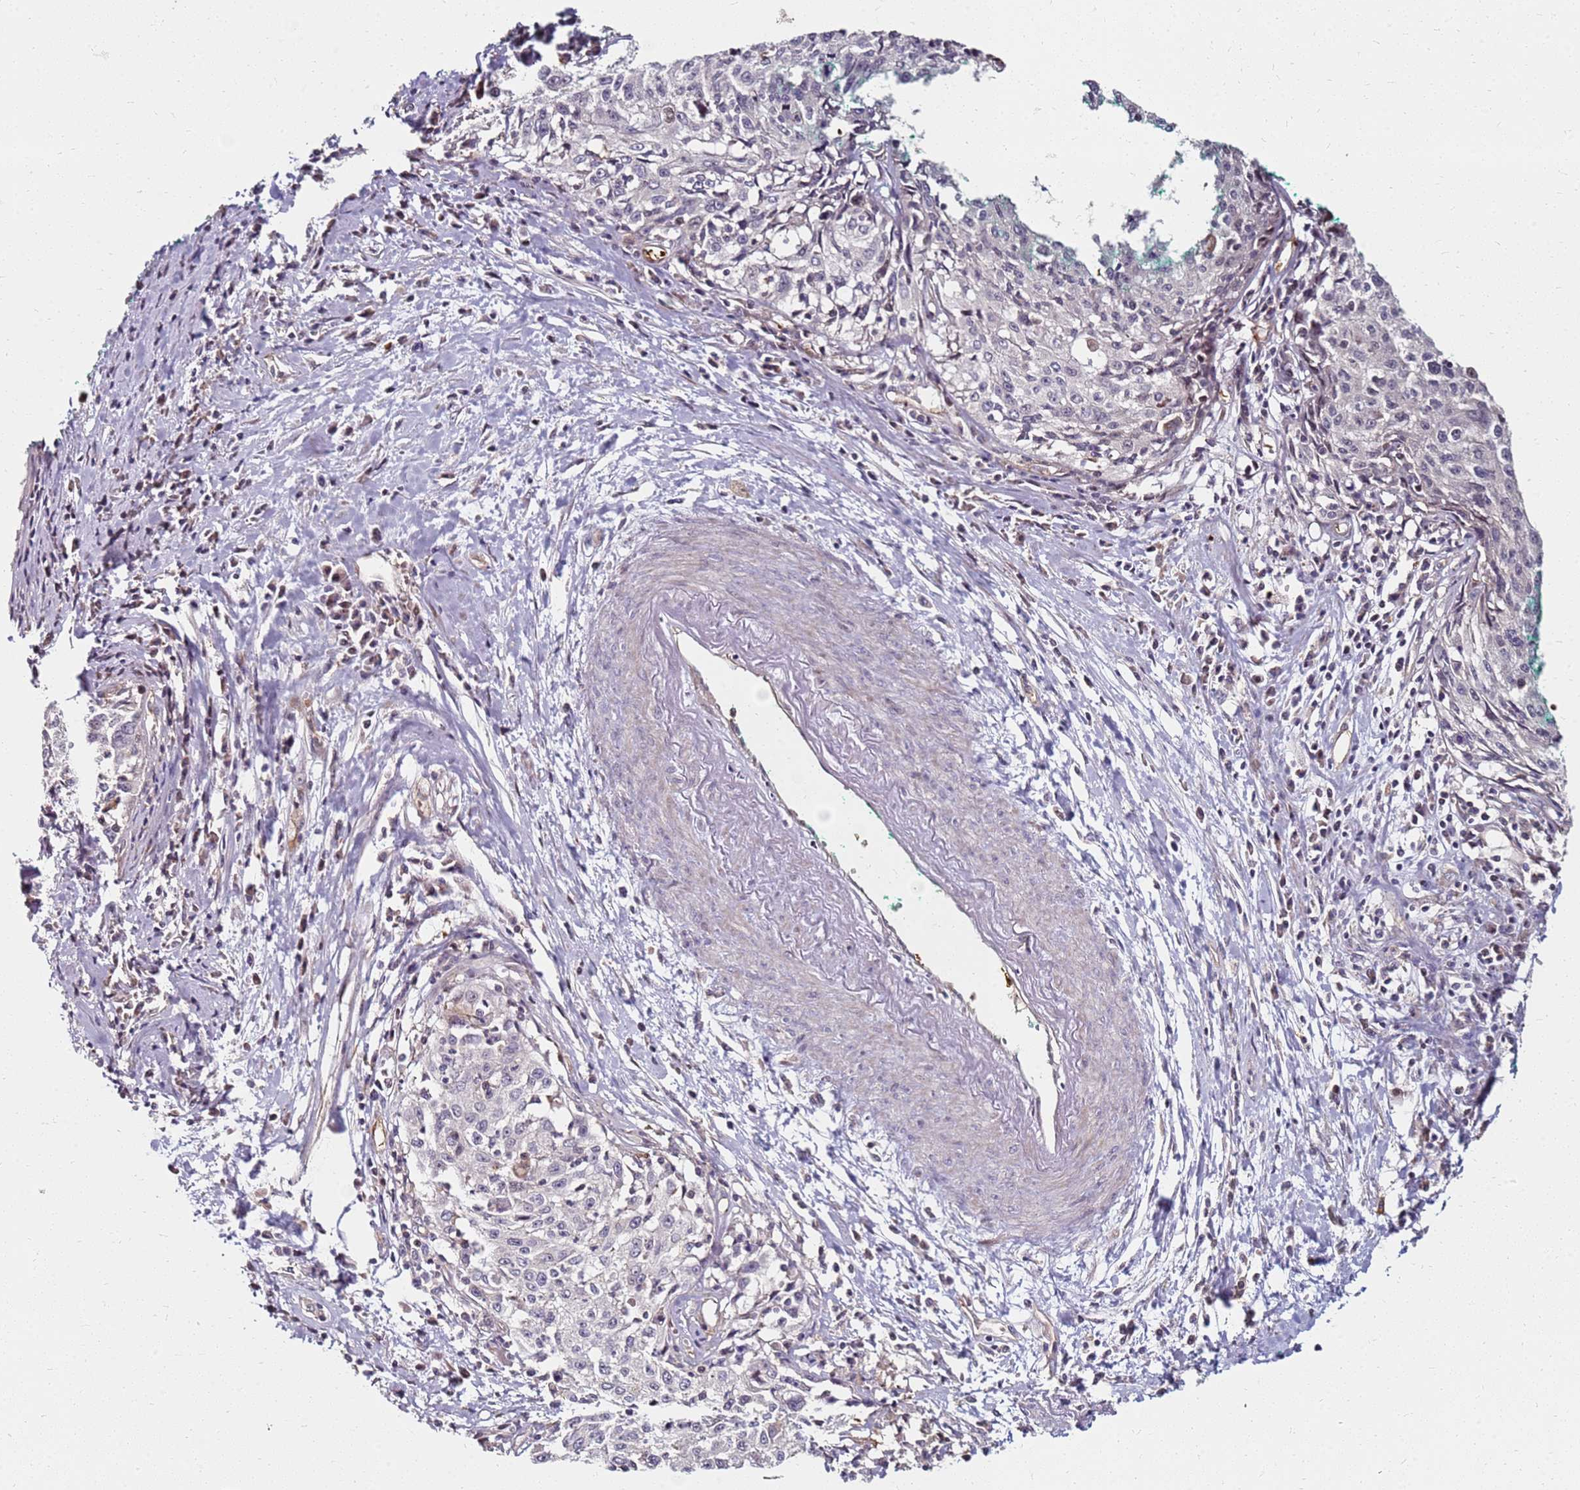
{"staining": {"intensity": "negative", "quantity": "none", "location": "none"}, "tissue": "cervical cancer", "cell_type": "Tumor cells", "image_type": "cancer", "snomed": [{"axis": "morphology", "description": "Squamous cell carcinoma, NOS"}, {"axis": "topography", "description": "Cervix"}], "caption": "Immunohistochemistry of cervical squamous cell carcinoma exhibits no expression in tumor cells.", "gene": "RNF11", "patient": {"sex": "female", "age": 57}}